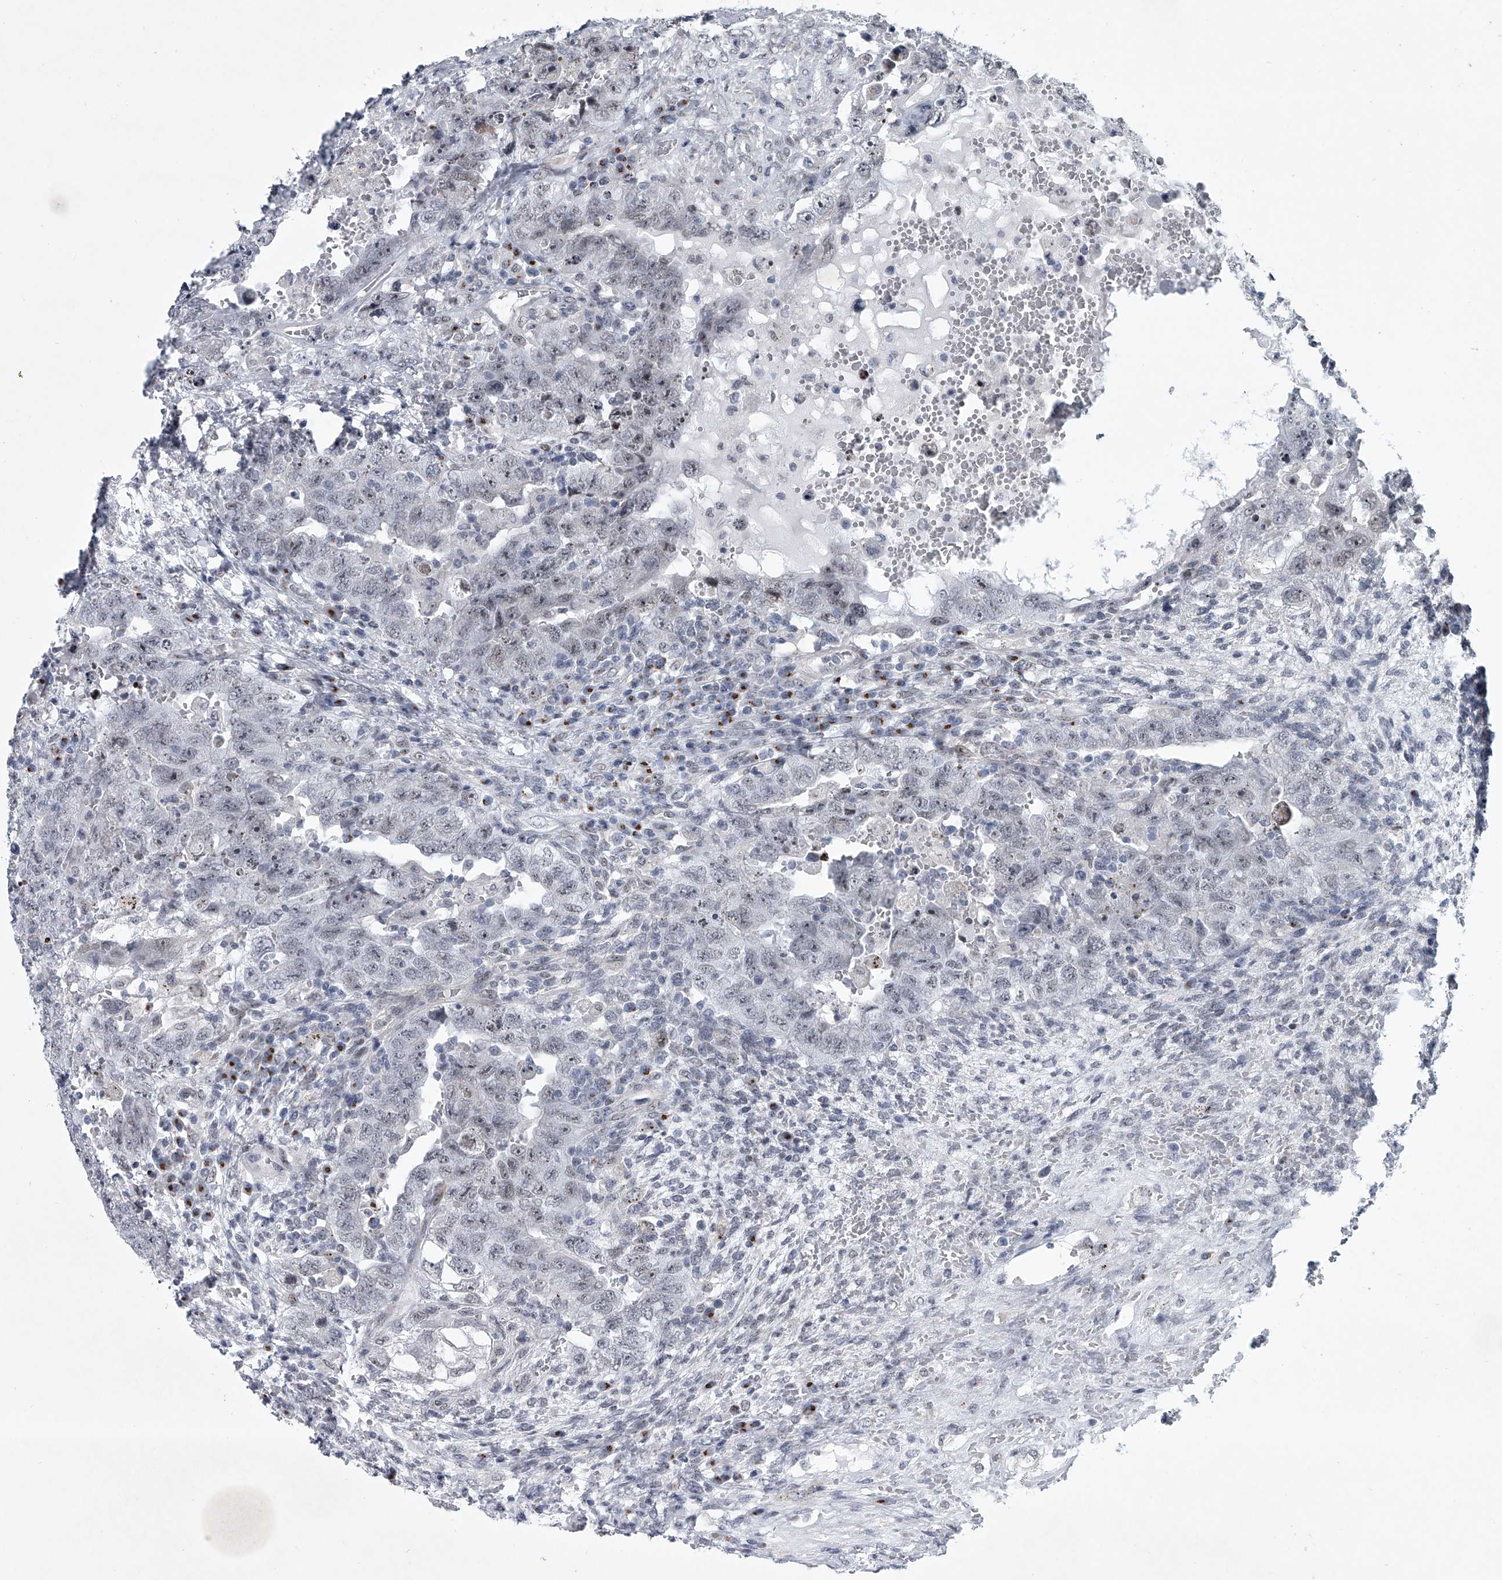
{"staining": {"intensity": "negative", "quantity": "none", "location": "none"}, "tissue": "testis cancer", "cell_type": "Tumor cells", "image_type": "cancer", "snomed": [{"axis": "morphology", "description": "Carcinoma, Embryonal, NOS"}, {"axis": "topography", "description": "Testis"}], "caption": "Immunohistochemistry (IHC) photomicrograph of neoplastic tissue: embryonal carcinoma (testis) stained with DAB (3,3'-diaminobenzidine) exhibits no significant protein expression in tumor cells.", "gene": "MLLT1", "patient": {"sex": "male", "age": 26}}